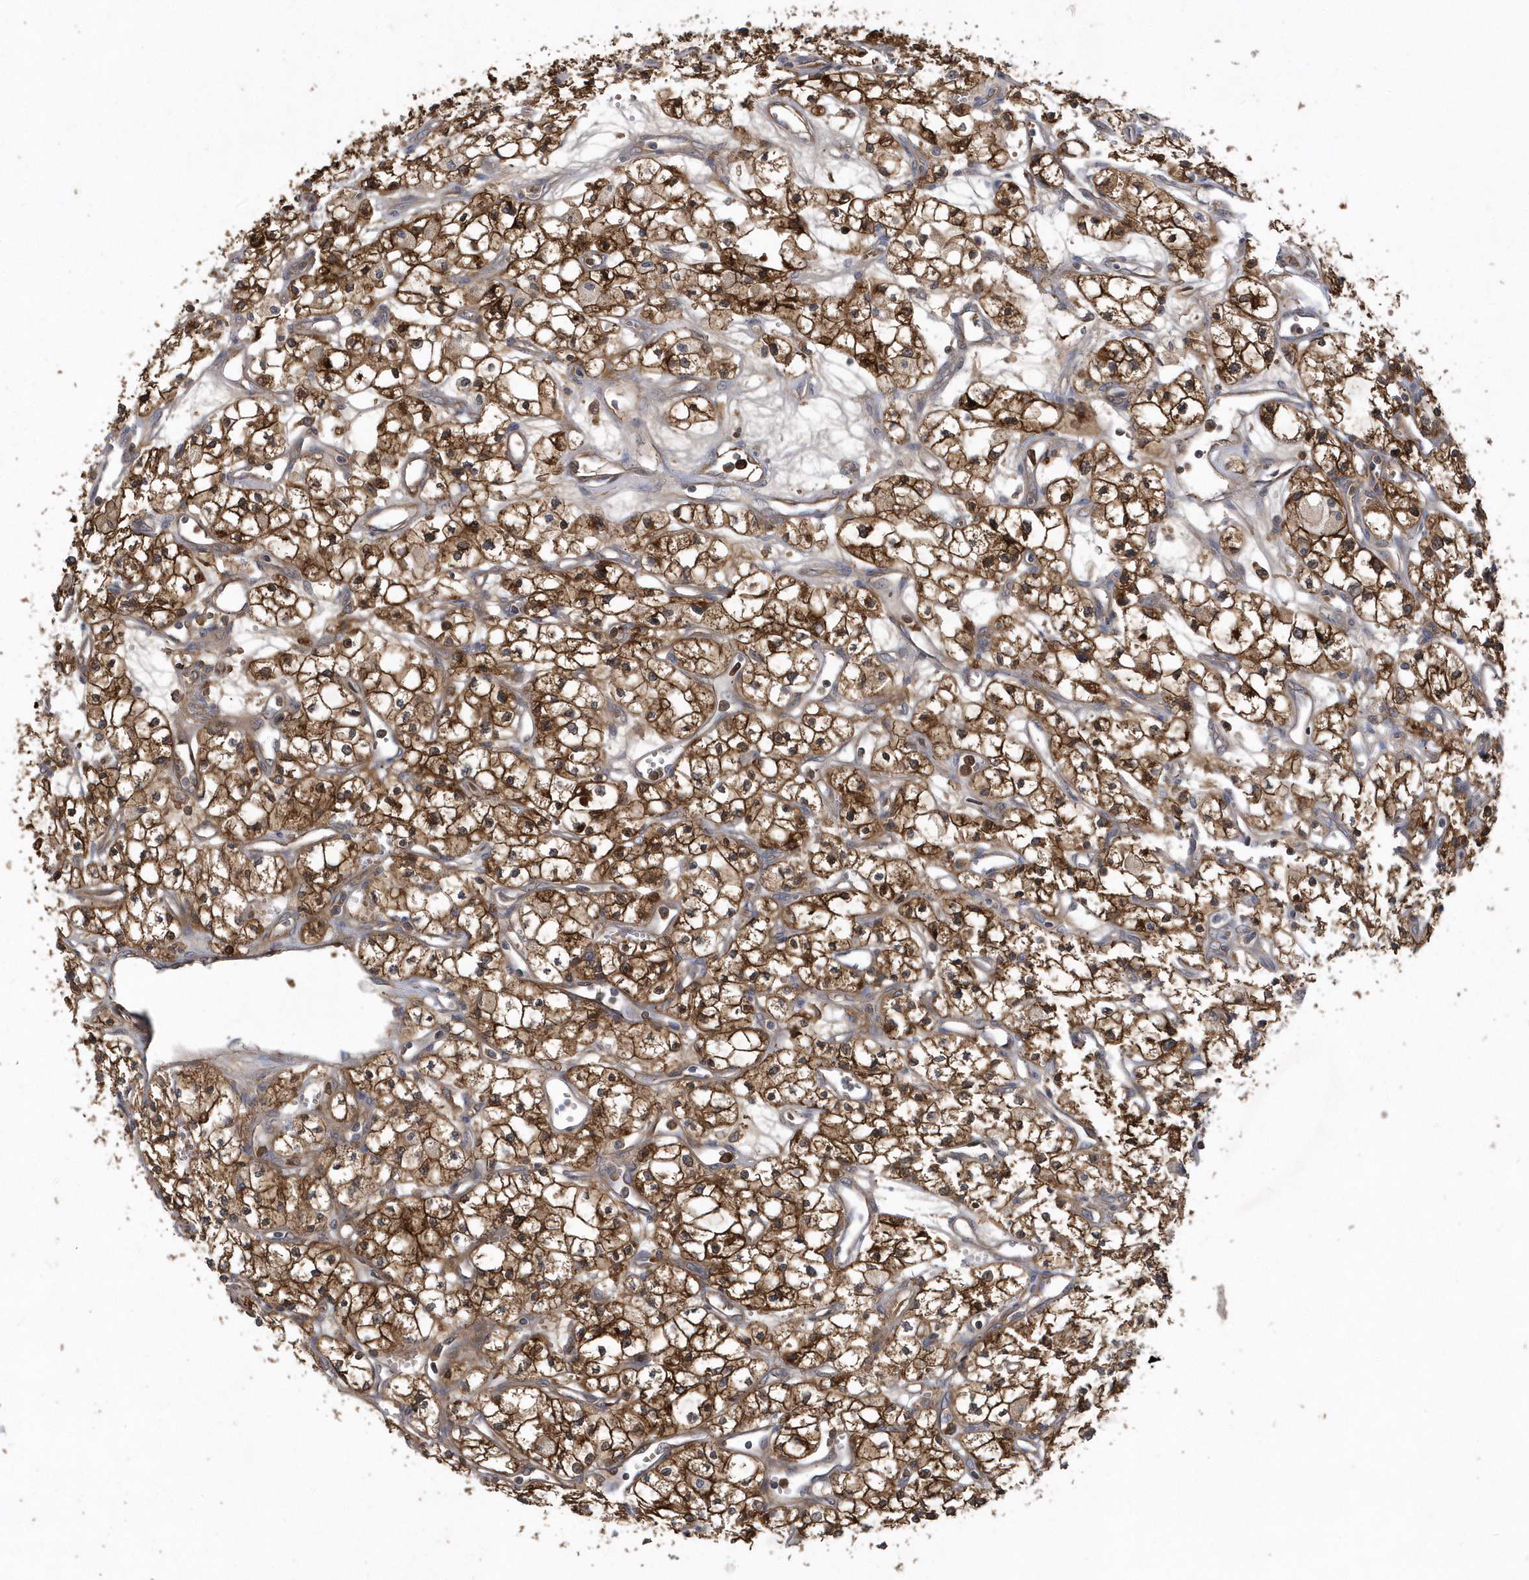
{"staining": {"intensity": "moderate", "quantity": ">75%", "location": "cytoplasmic/membranous"}, "tissue": "renal cancer", "cell_type": "Tumor cells", "image_type": "cancer", "snomed": [{"axis": "morphology", "description": "Adenocarcinoma, NOS"}, {"axis": "topography", "description": "Kidney"}], "caption": "Protein expression analysis of adenocarcinoma (renal) exhibits moderate cytoplasmic/membranous staining in approximately >75% of tumor cells.", "gene": "PAICS", "patient": {"sex": "male", "age": 59}}